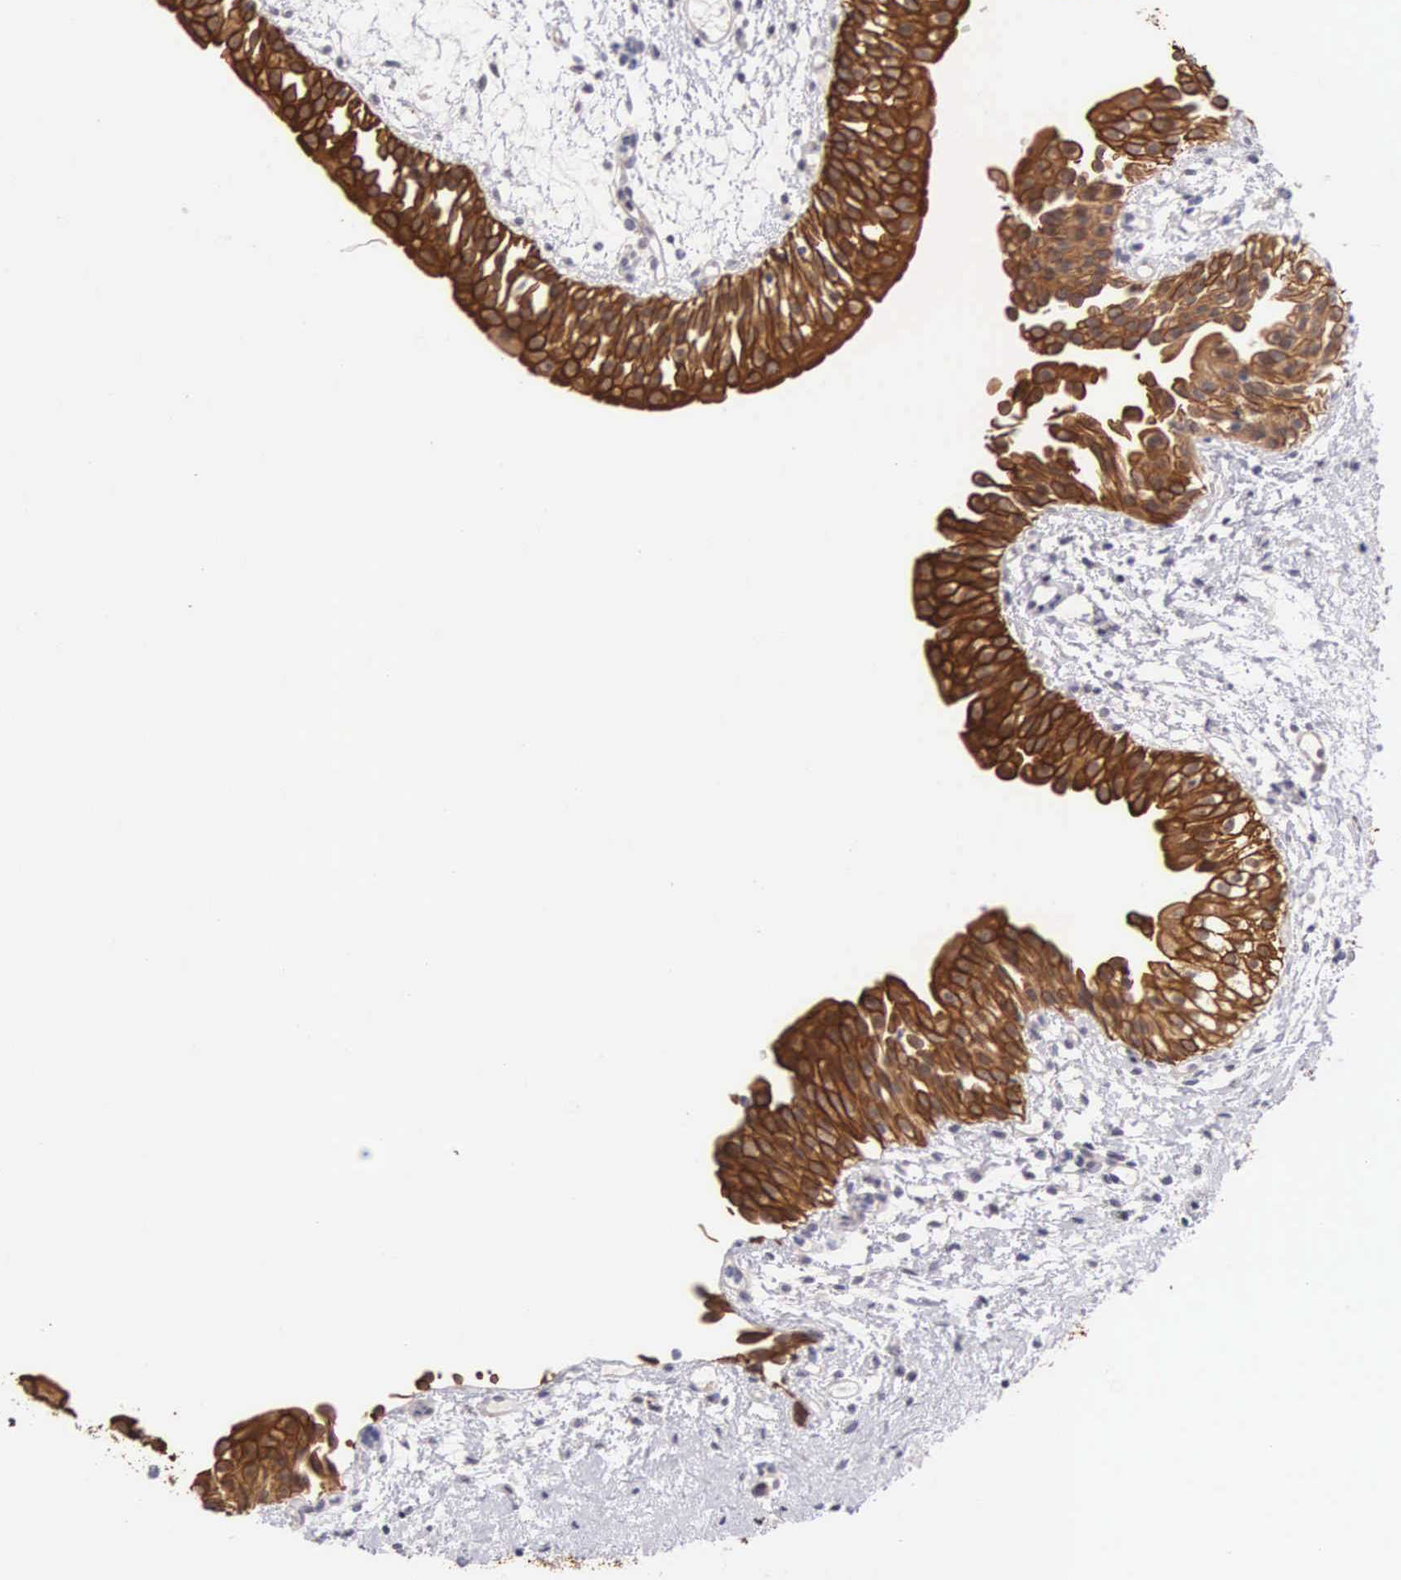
{"staining": {"intensity": "strong", "quantity": ">75%", "location": "cytoplasmic/membranous"}, "tissue": "urinary bladder", "cell_type": "Urothelial cells", "image_type": "normal", "snomed": [{"axis": "morphology", "description": "Normal tissue, NOS"}, {"axis": "topography", "description": "Urinary bladder"}], "caption": "This is a photomicrograph of IHC staining of unremarkable urinary bladder, which shows strong expression in the cytoplasmic/membranous of urothelial cells.", "gene": "PIR", "patient": {"sex": "male", "age": 48}}